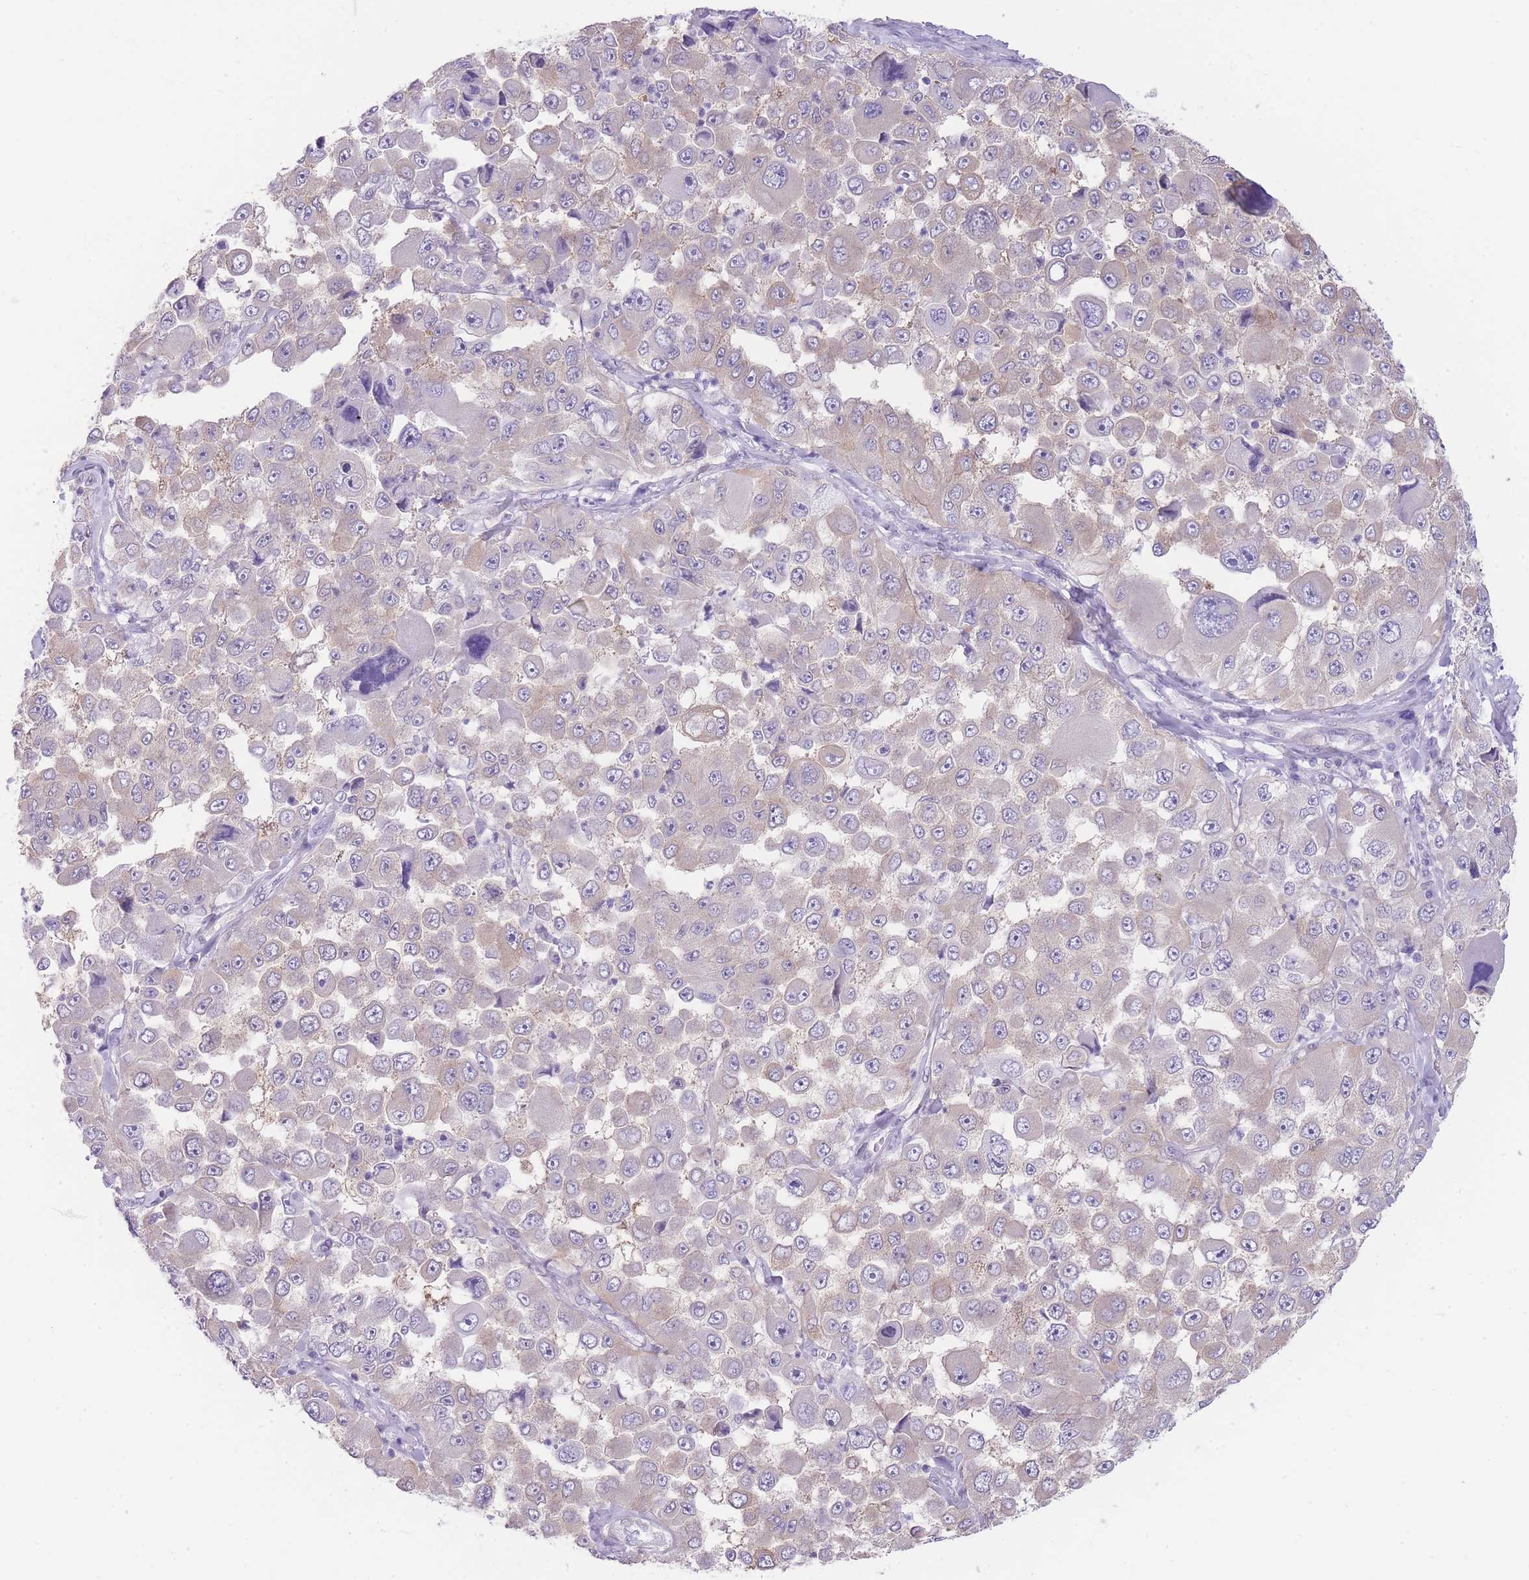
{"staining": {"intensity": "weak", "quantity": "<25%", "location": "cytoplasmic/membranous"}, "tissue": "melanoma", "cell_type": "Tumor cells", "image_type": "cancer", "snomed": [{"axis": "morphology", "description": "Malignant melanoma, Metastatic site"}, {"axis": "topography", "description": "Lymph node"}], "caption": "Tumor cells show no significant protein staining in melanoma. (DAB immunohistochemistry visualized using brightfield microscopy, high magnification).", "gene": "OR11H12", "patient": {"sex": "male", "age": 62}}